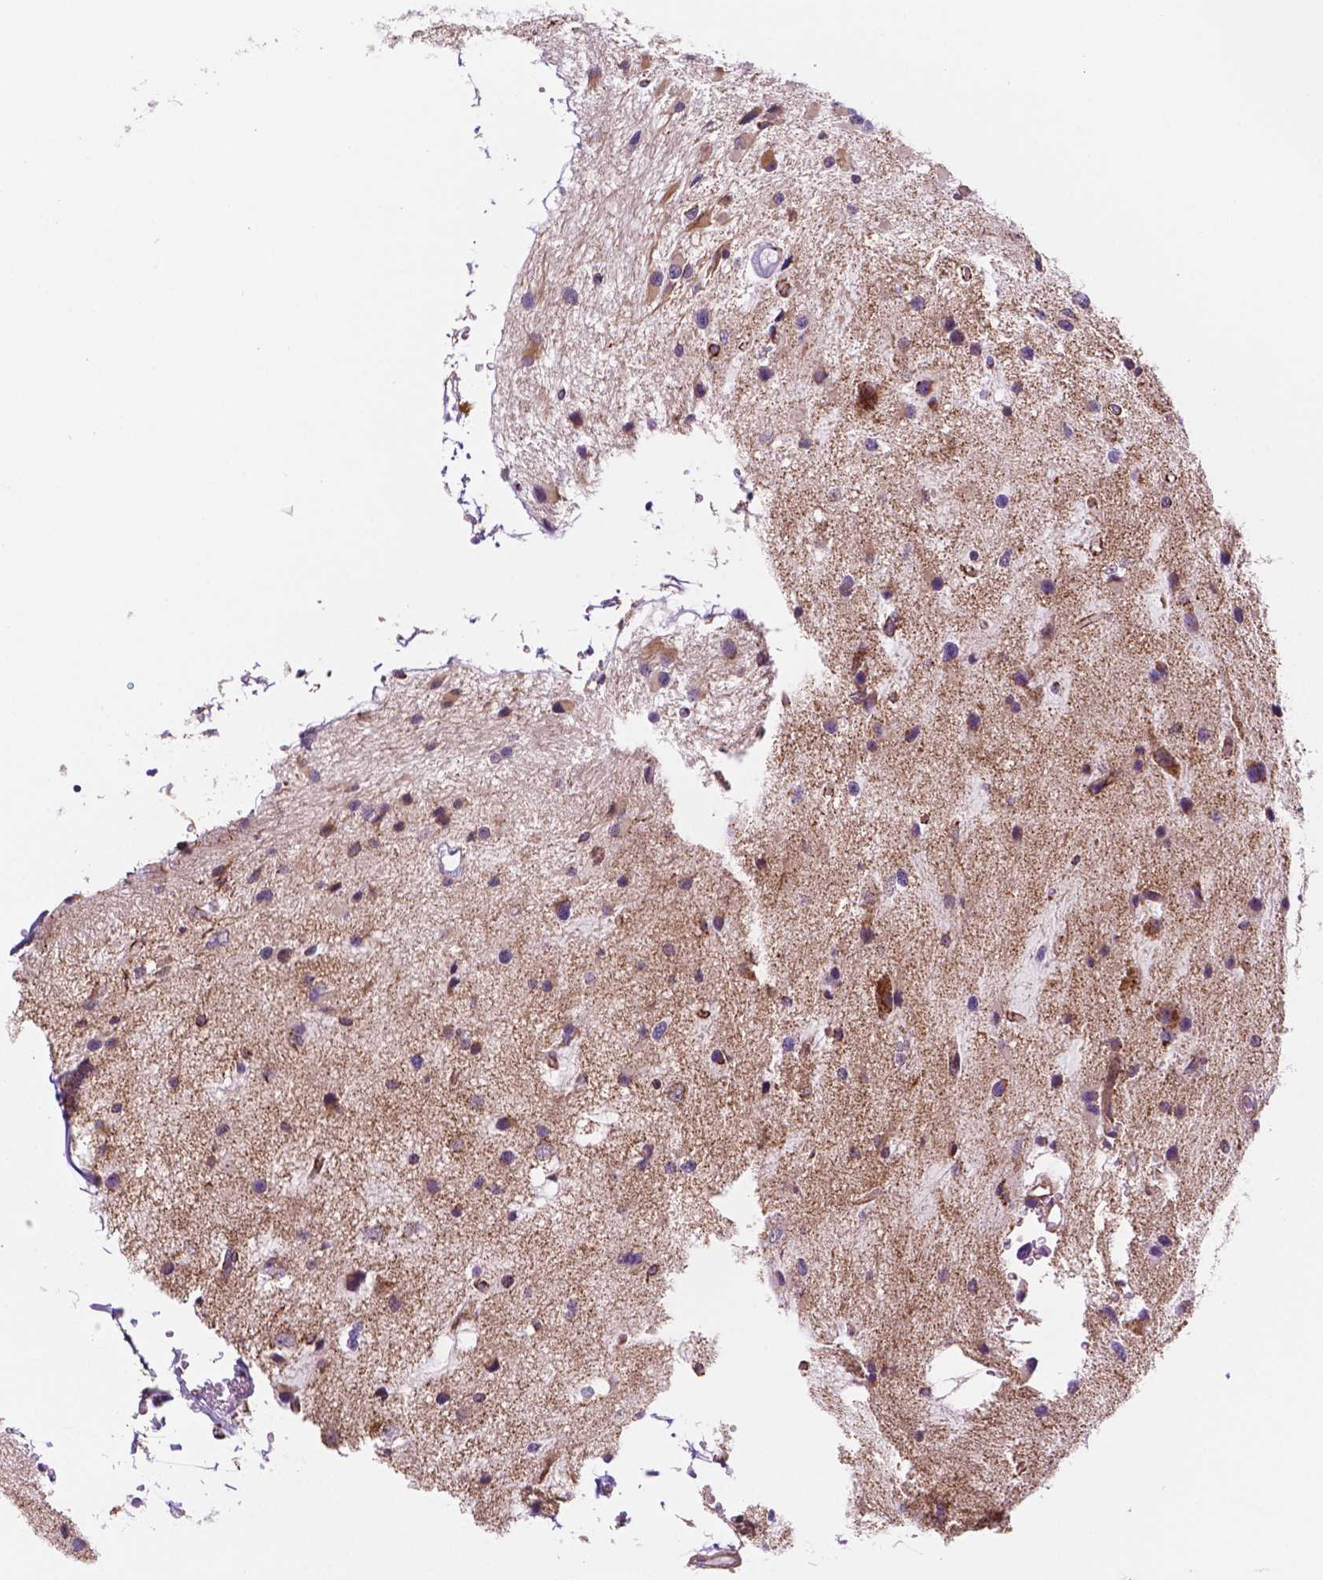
{"staining": {"intensity": "moderate", "quantity": ">75%", "location": "cytoplasmic/membranous"}, "tissue": "glioma", "cell_type": "Tumor cells", "image_type": "cancer", "snomed": [{"axis": "morphology", "description": "Glioma, malignant, Low grade"}, {"axis": "topography", "description": "Brain"}], "caption": "Immunohistochemistry (IHC) micrograph of human malignant glioma (low-grade) stained for a protein (brown), which shows medium levels of moderate cytoplasmic/membranous positivity in about >75% of tumor cells.", "gene": "GEMIN4", "patient": {"sex": "female", "age": 32}}